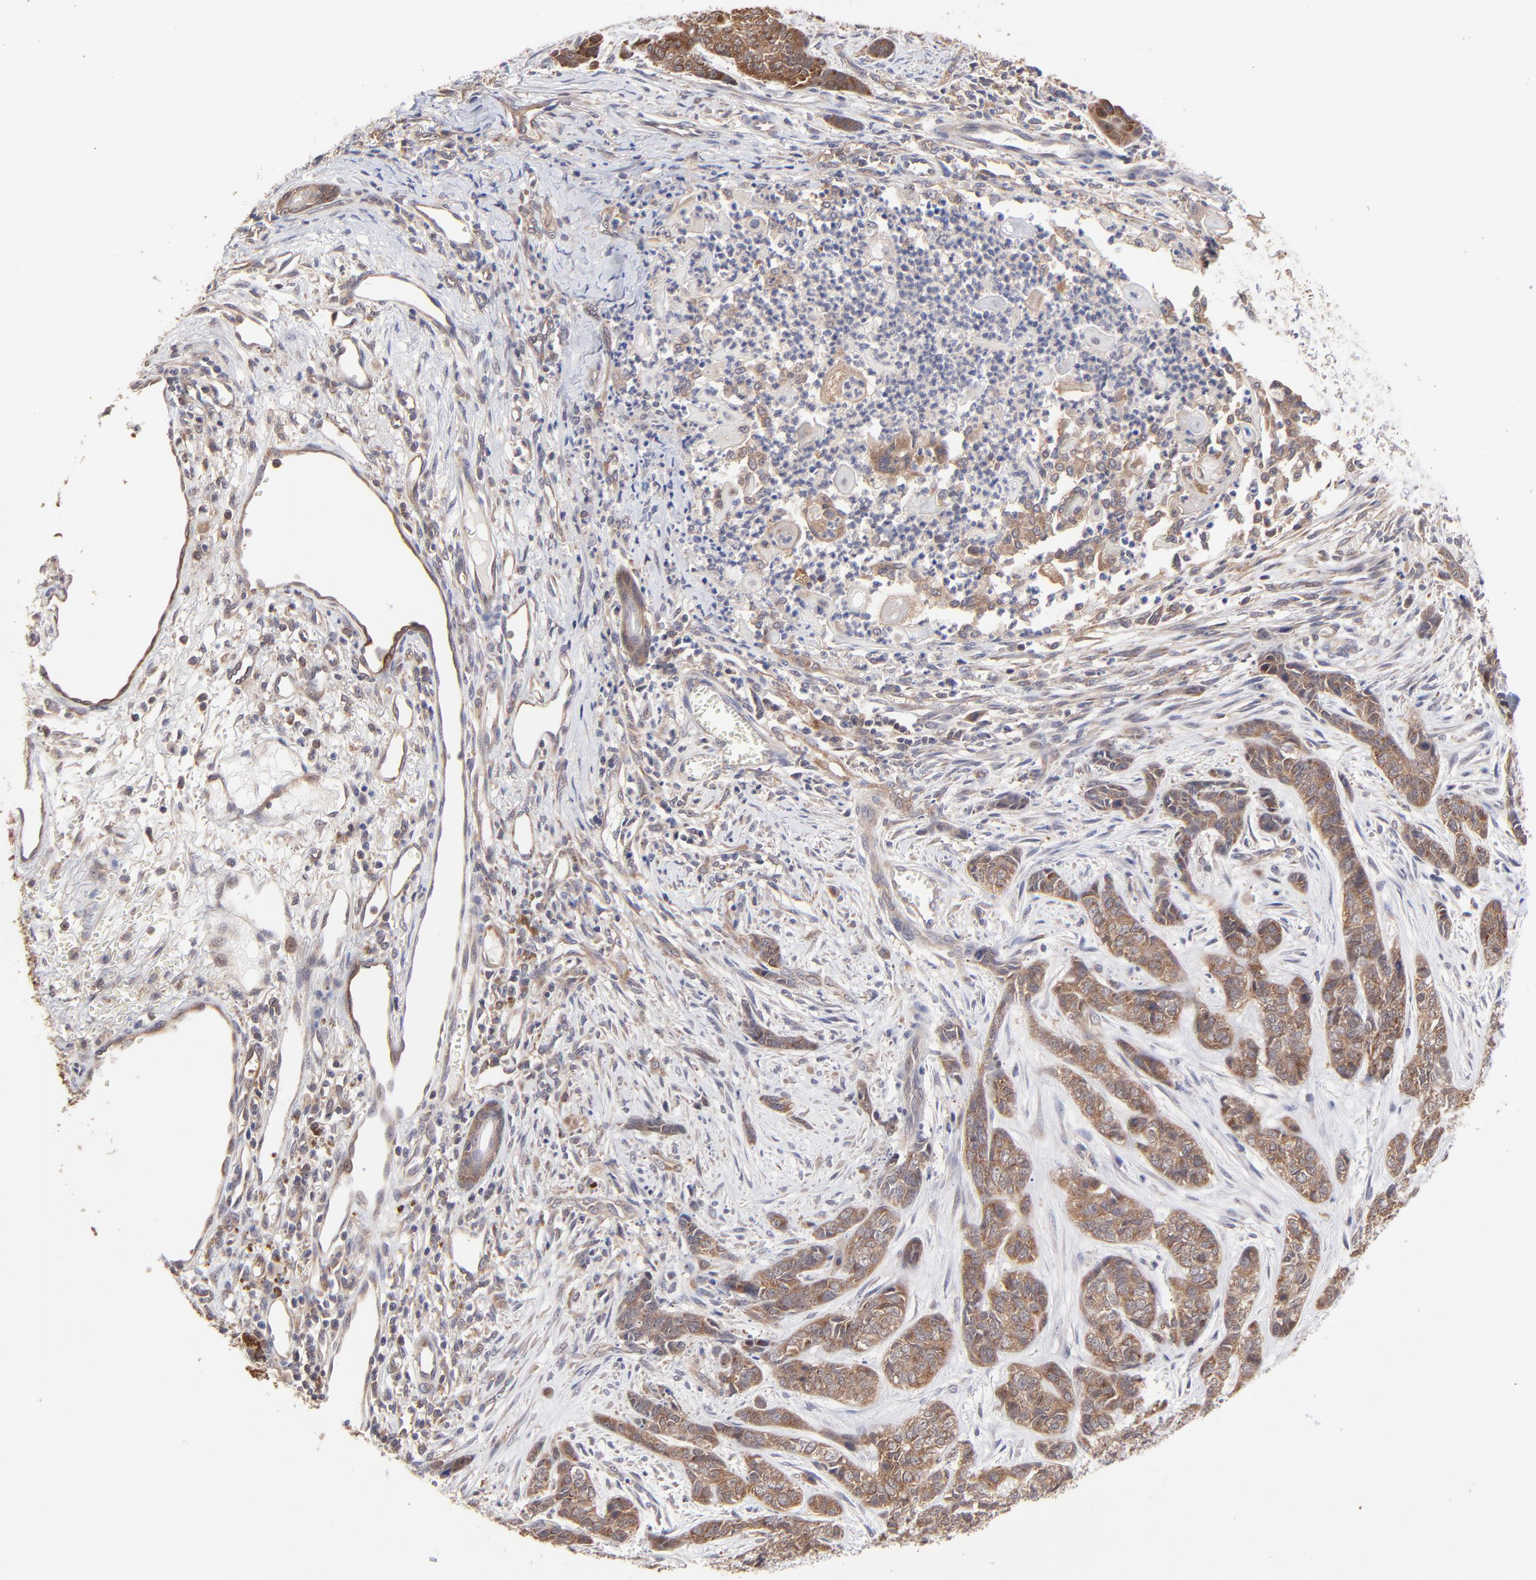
{"staining": {"intensity": "moderate", "quantity": ">75%", "location": "cytoplasmic/membranous"}, "tissue": "skin cancer", "cell_type": "Tumor cells", "image_type": "cancer", "snomed": [{"axis": "morphology", "description": "Basal cell carcinoma"}, {"axis": "topography", "description": "Skin"}], "caption": "Moderate cytoplasmic/membranous positivity for a protein is identified in about >75% of tumor cells of skin basal cell carcinoma using IHC.", "gene": "GART", "patient": {"sex": "female", "age": 64}}